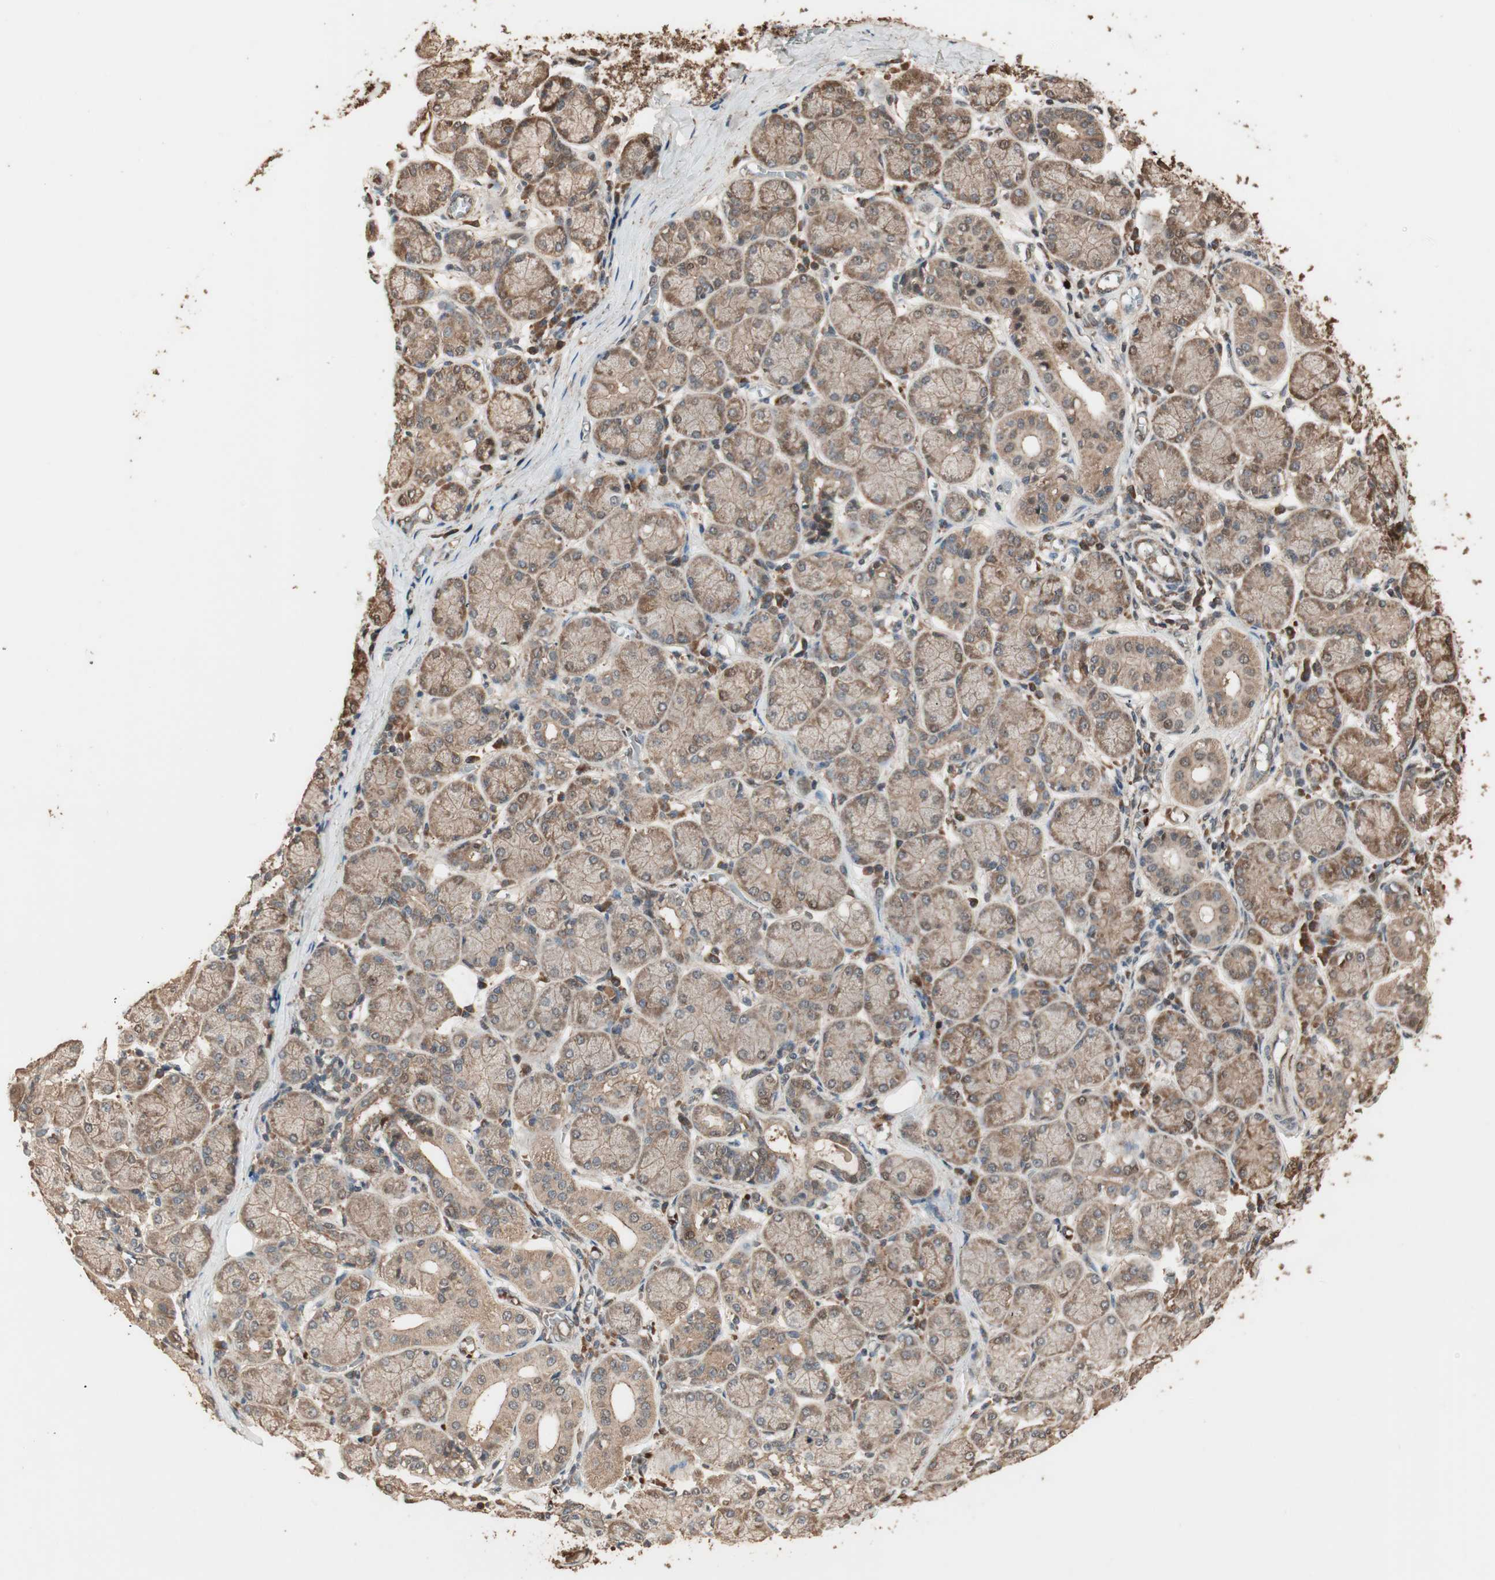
{"staining": {"intensity": "moderate", "quantity": ">75%", "location": "cytoplasmic/membranous,nuclear"}, "tissue": "salivary gland", "cell_type": "Glandular cells", "image_type": "normal", "snomed": [{"axis": "morphology", "description": "Normal tissue, NOS"}, {"axis": "topography", "description": "Salivary gland"}], "caption": "This is a histology image of IHC staining of normal salivary gland, which shows moderate staining in the cytoplasmic/membranous,nuclear of glandular cells.", "gene": "USP20", "patient": {"sex": "female", "age": 24}}